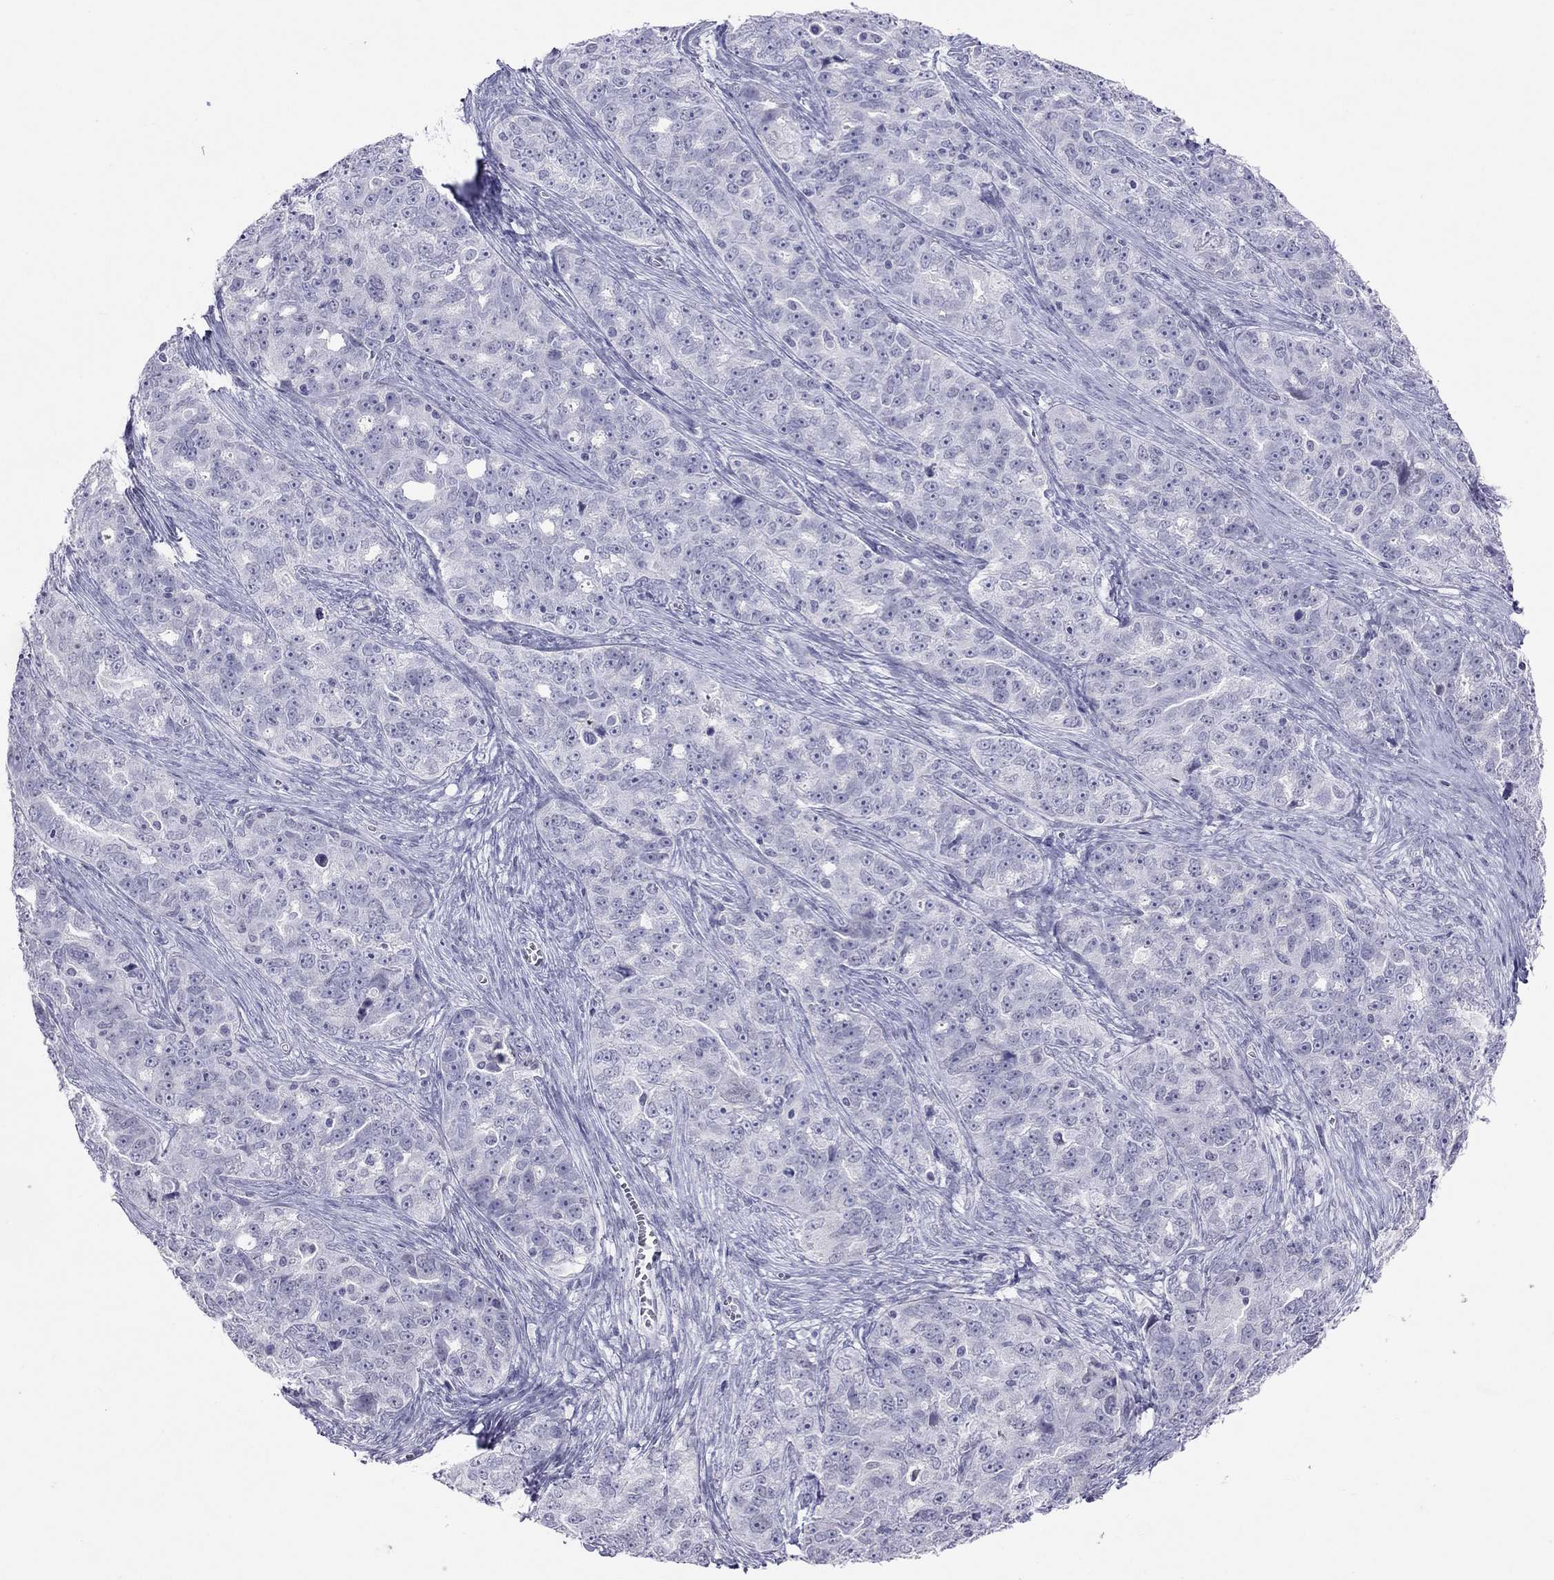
{"staining": {"intensity": "negative", "quantity": "none", "location": "none"}, "tissue": "ovarian cancer", "cell_type": "Tumor cells", "image_type": "cancer", "snomed": [{"axis": "morphology", "description": "Cystadenocarcinoma, serous, NOS"}, {"axis": "topography", "description": "Ovary"}], "caption": "A high-resolution micrograph shows IHC staining of ovarian serous cystadenocarcinoma, which demonstrates no significant positivity in tumor cells.", "gene": "JHY", "patient": {"sex": "female", "age": 51}}